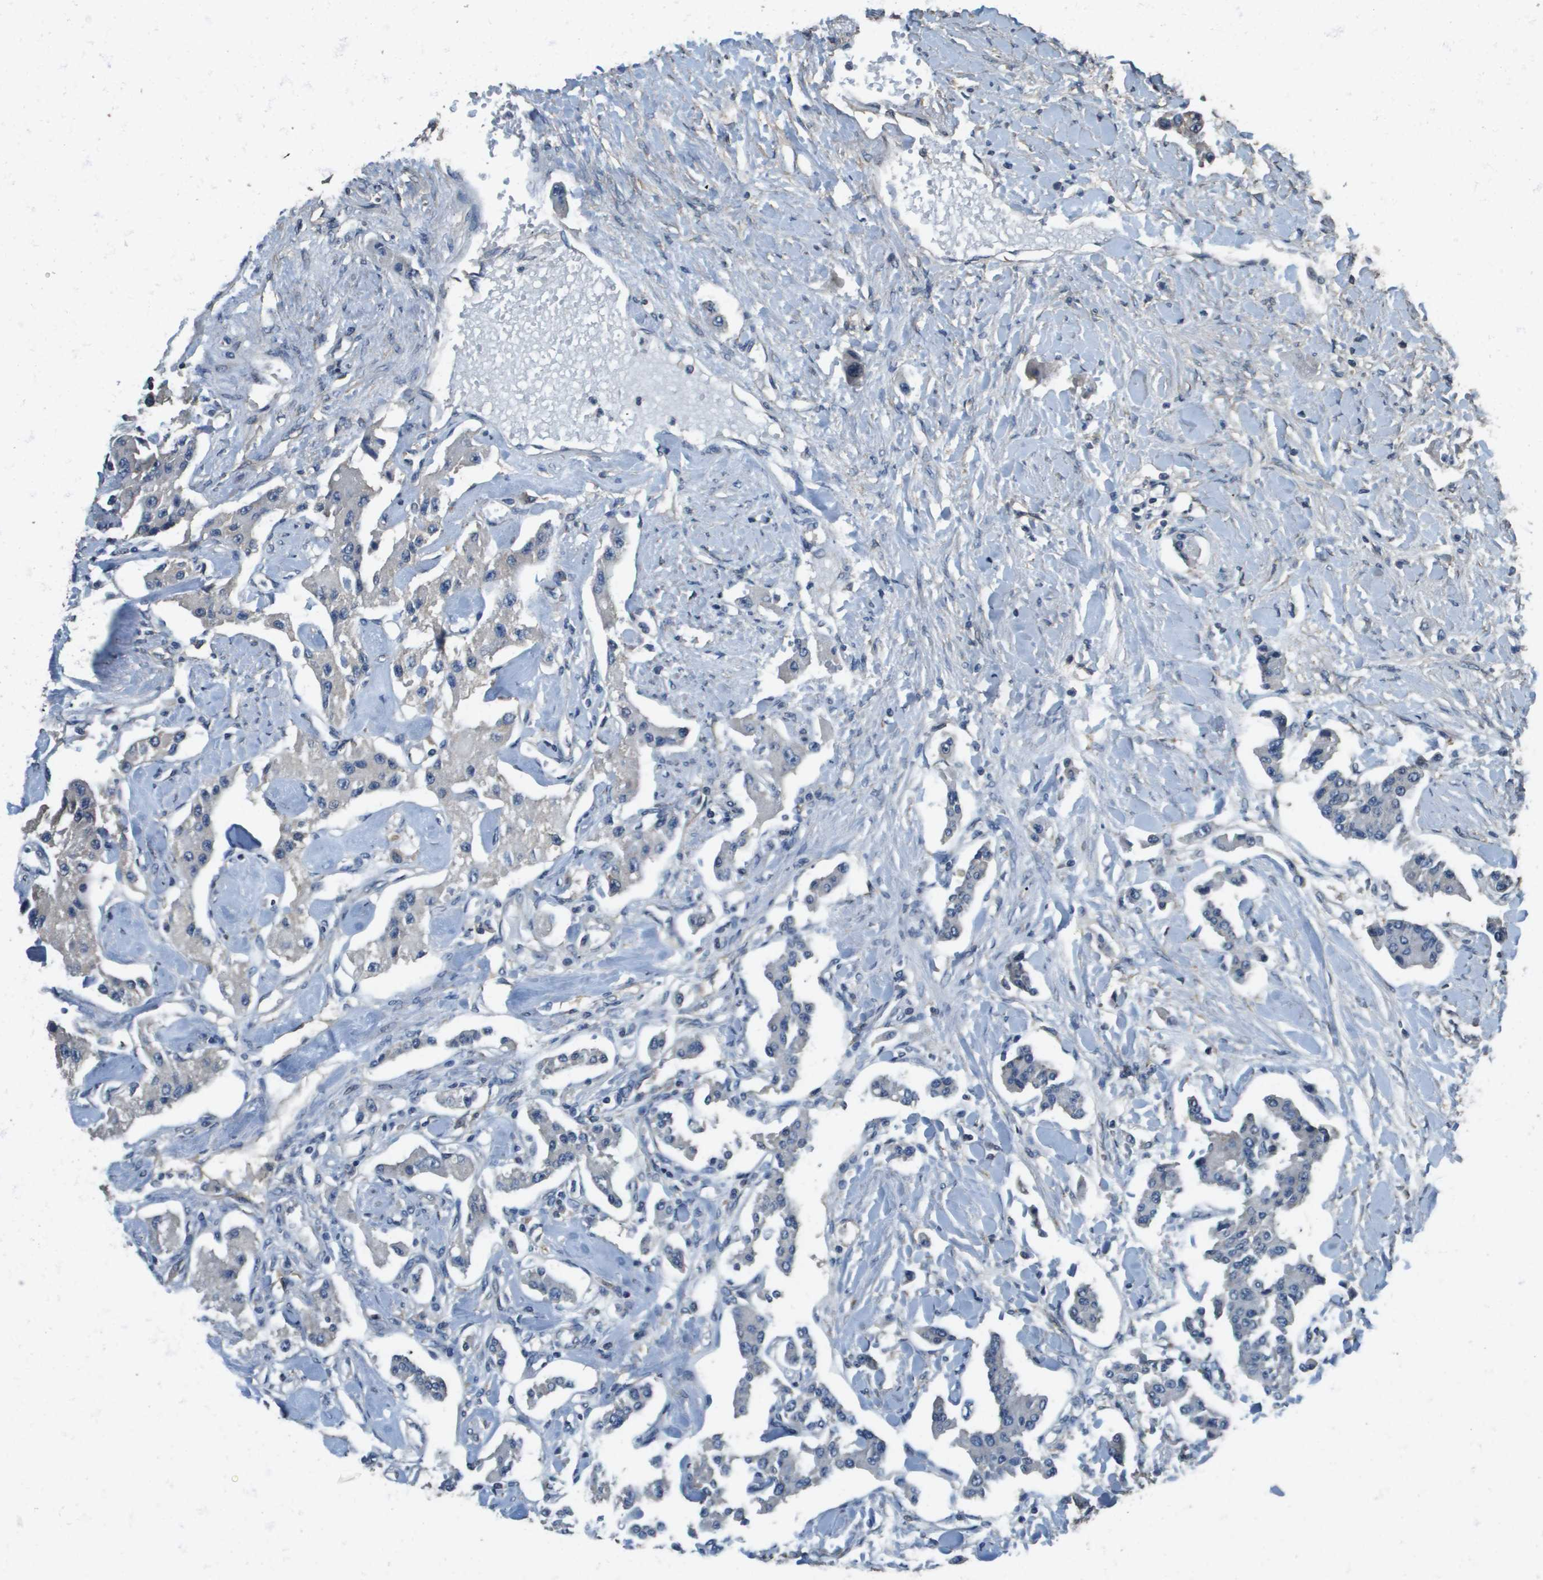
{"staining": {"intensity": "weak", "quantity": "<25%", "location": "cytoplasmic/membranous"}, "tissue": "carcinoid", "cell_type": "Tumor cells", "image_type": "cancer", "snomed": [{"axis": "morphology", "description": "Carcinoid, malignant, NOS"}, {"axis": "topography", "description": "Pancreas"}], "caption": "This histopathology image is of carcinoid (malignant) stained with immunohistochemistry (IHC) to label a protein in brown with the nuclei are counter-stained blue. There is no positivity in tumor cells. (DAB (3,3'-diaminobenzidine) immunohistochemistry (IHC) visualized using brightfield microscopy, high magnification).", "gene": "RAB6B", "patient": {"sex": "male", "age": 41}}